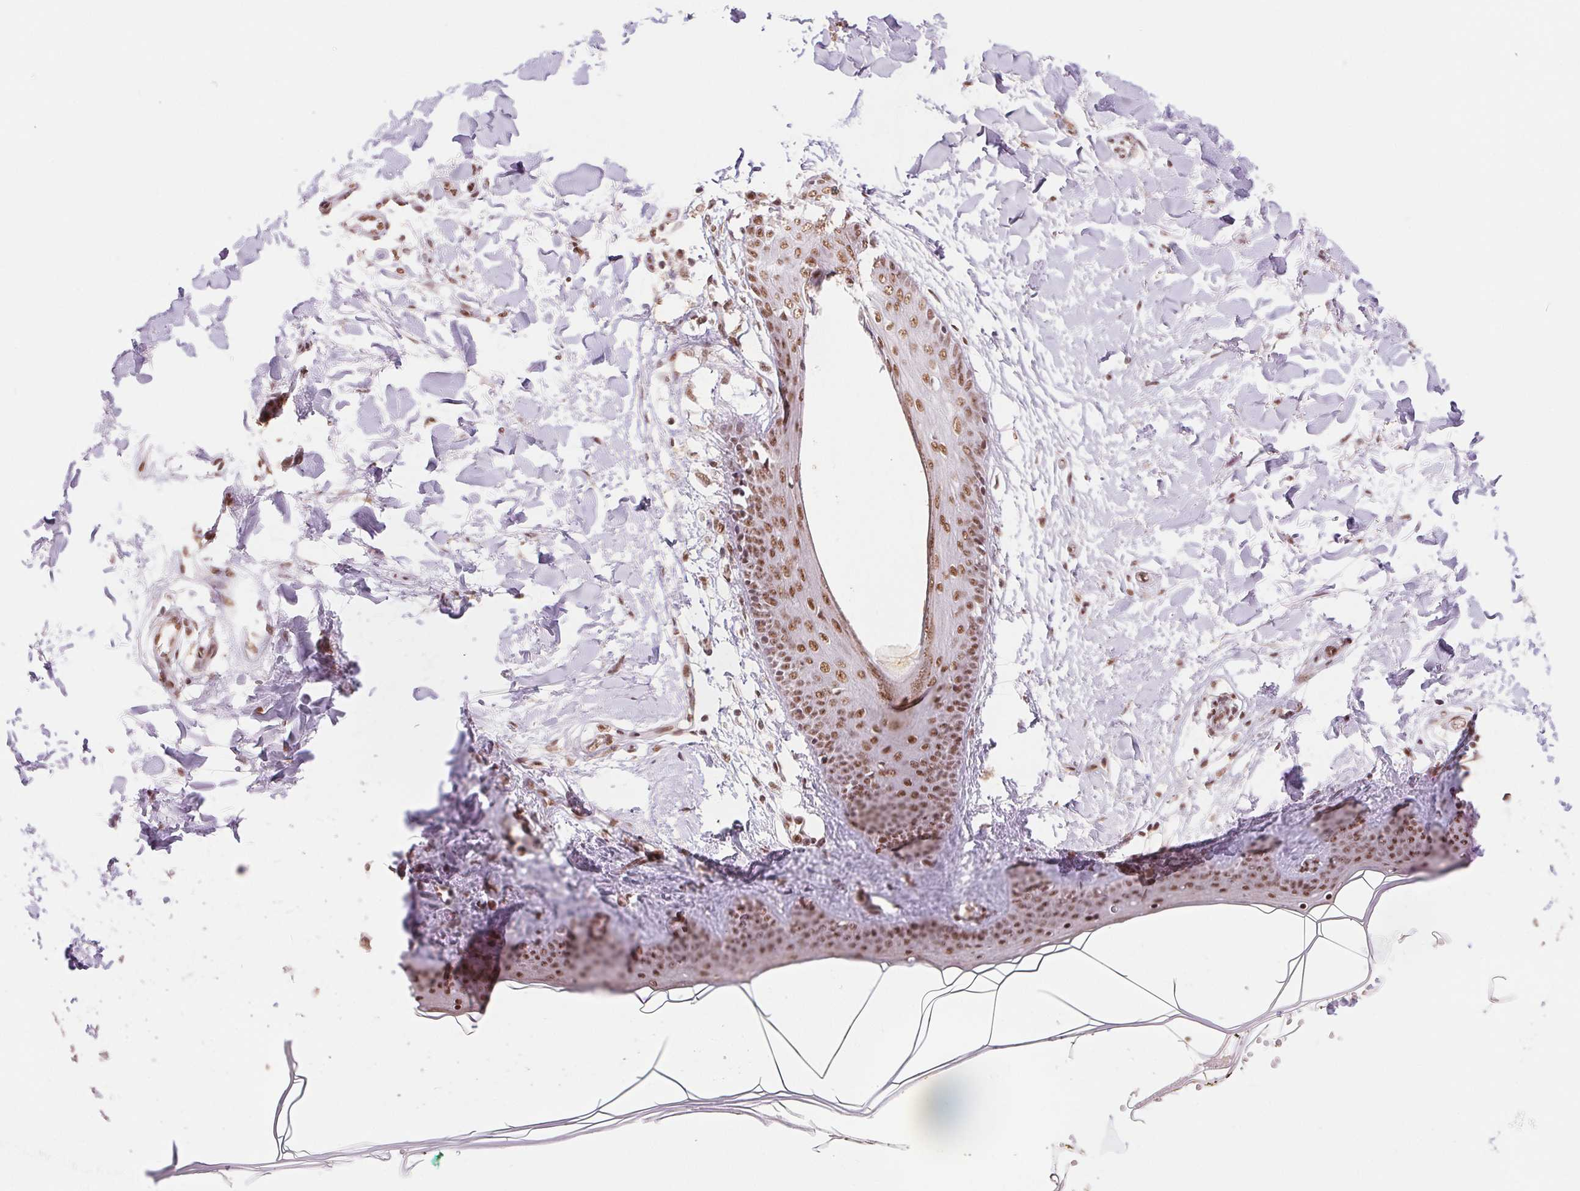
{"staining": {"intensity": "moderate", "quantity": ">75%", "location": "nuclear"}, "tissue": "skin", "cell_type": "Fibroblasts", "image_type": "normal", "snomed": [{"axis": "morphology", "description": "Normal tissue, NOS"}, {"axis": "topography", "description": "Skin"}], "caption": "The histopathology image displays a brown stain indicating the presence of a protein in the nuclear of fibroblasts in skin. The protein is shown in brown color, while the nuclei are stained blue.", "gene": "SREK1", "patient": {"sex": "female", "age": 34}}